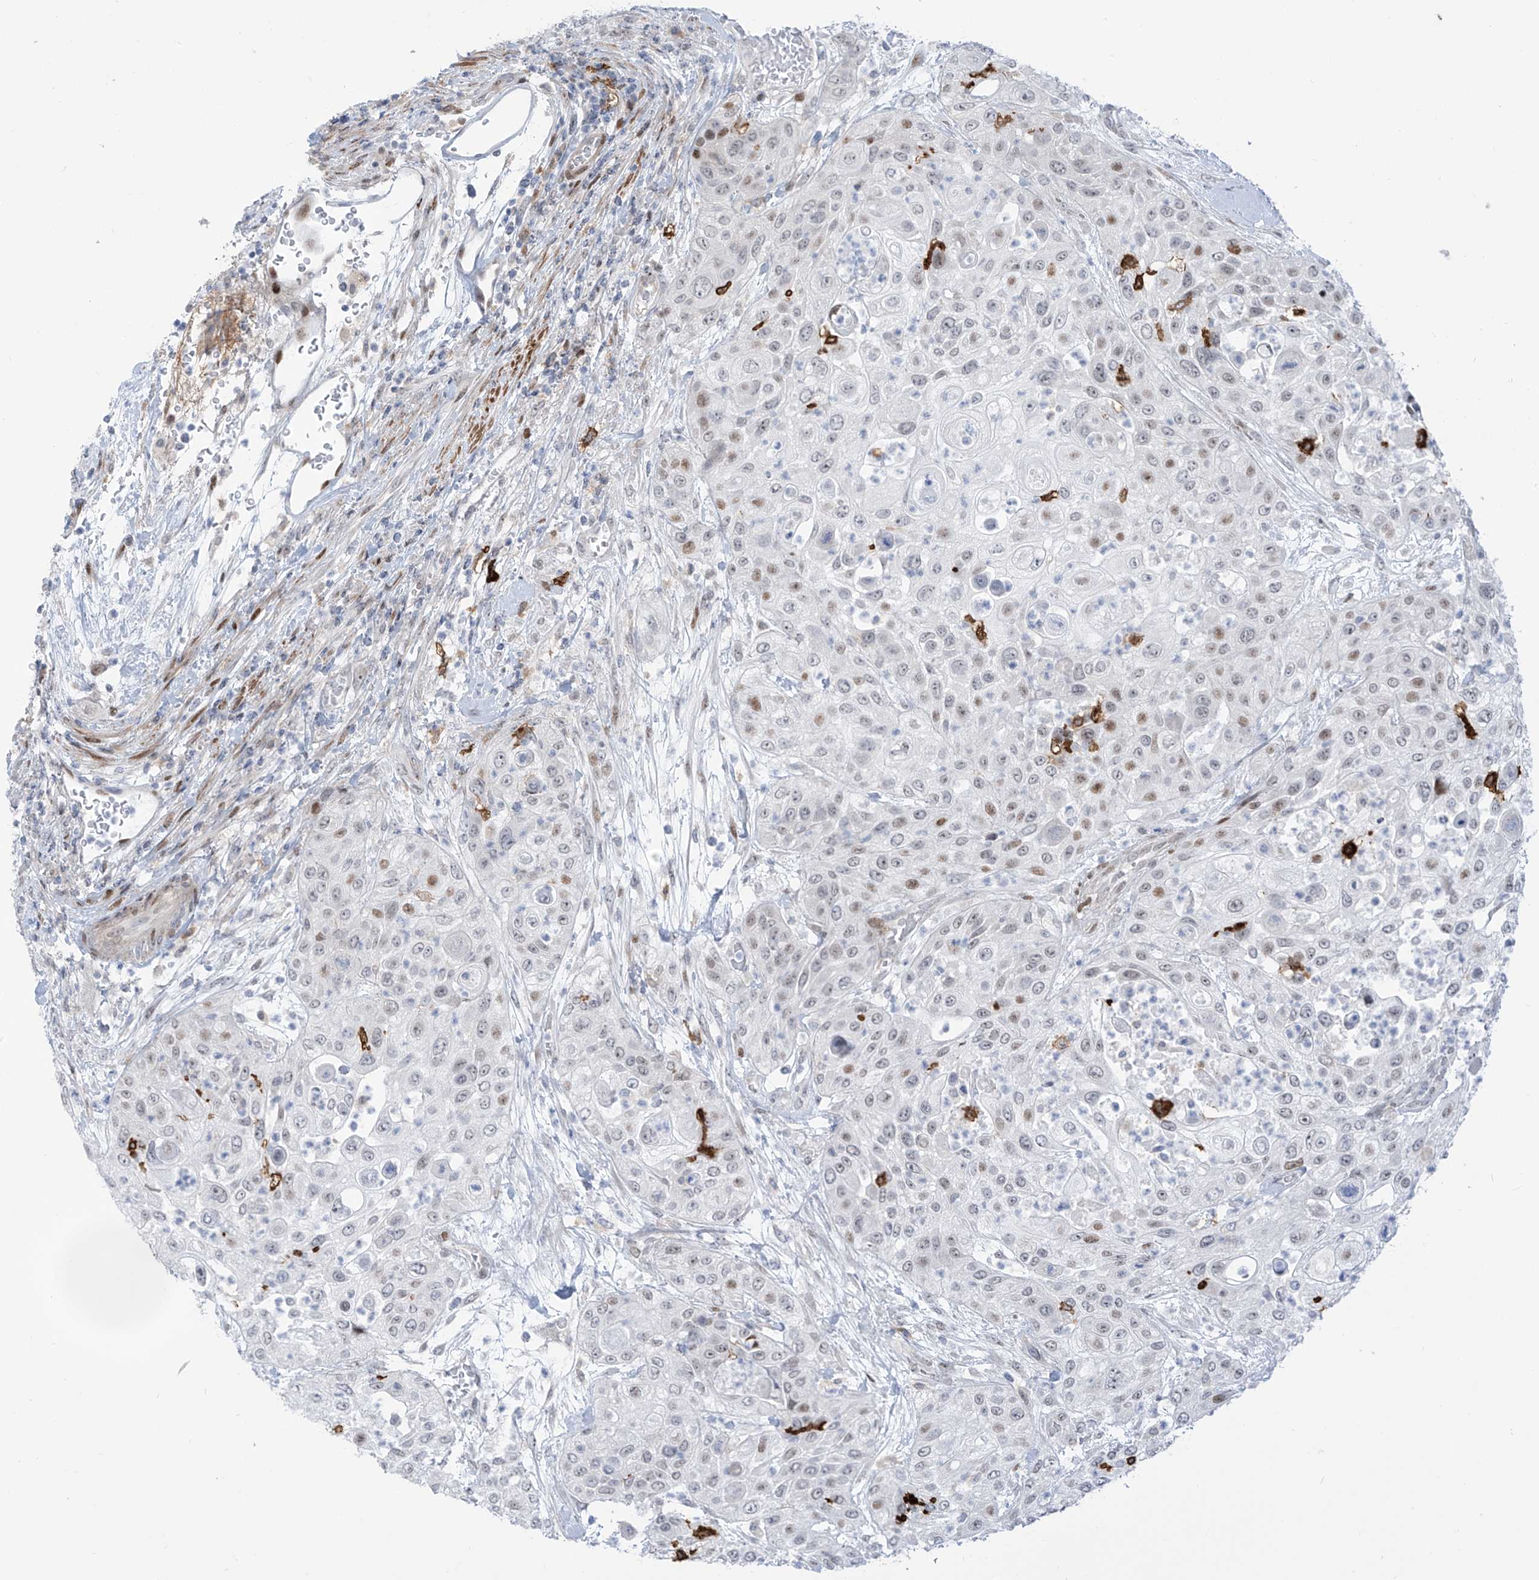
{"staining": {"intensity": "weak", "quantity": "25%-75%", "location": "nuclear"}, "tissue": "urothelial cancer", "cell_type": "Tumor cells", "image_type": "cancer", "snomed": [{"axis": "morphology", "description": "Urothelial carcinoma, High grade"}, {"axis": "topography", "description": "Urinary bladder"}], "caption": "Immunohistochemical staining of human urothelial carcinoma (high-grade) displays low levels of weak nuclear protein positivity in about 25%-75% of tumor cells. The staining was performed using DAB to visualize the protein expression in brown, while the nuclei were stained in blue with hematoxylin (Magnification: 20x).", "gene": "LIN9", "patient": {"sex": "female", "age": 79}}